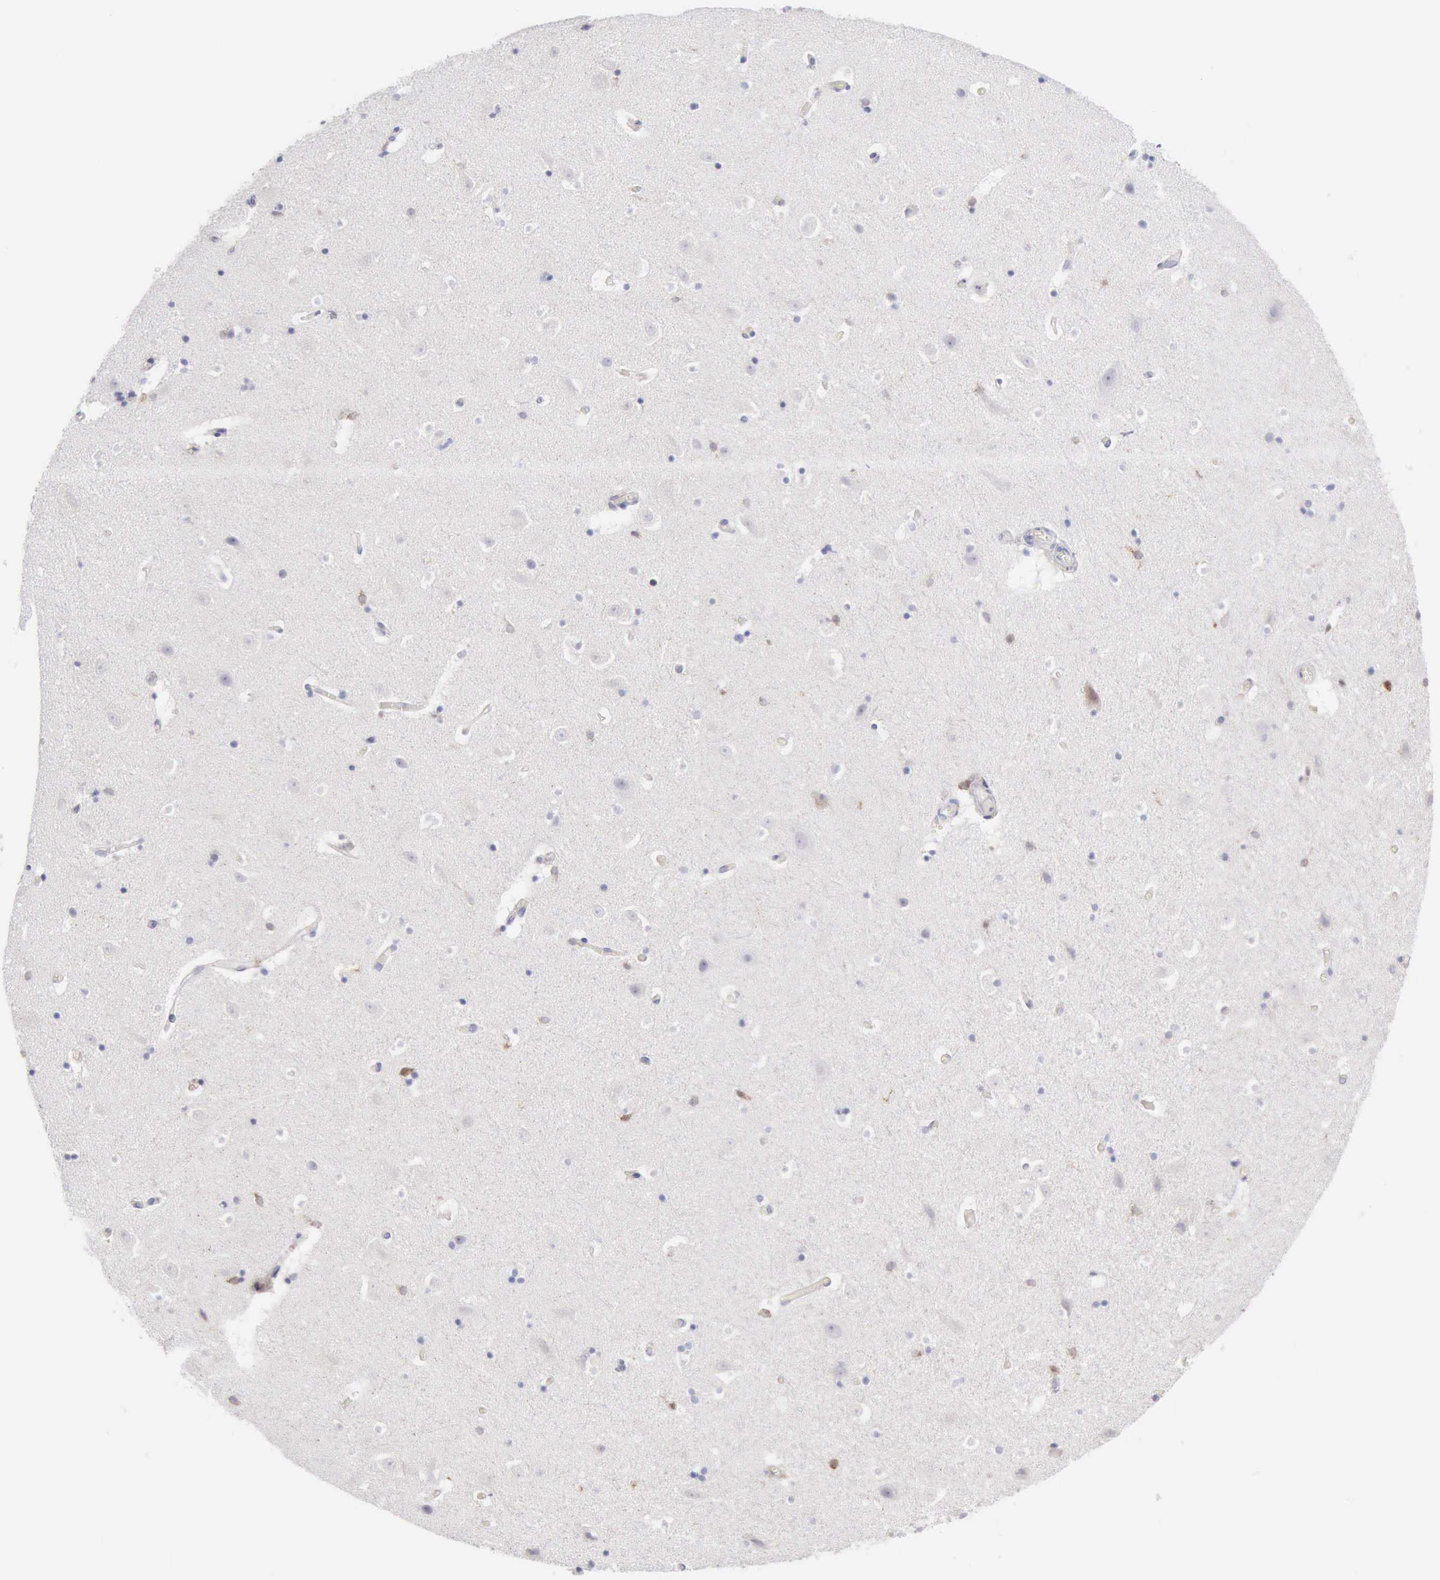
{"staining": {"intensity": "weak", "quantity": "<25%", "location": "cytoplasmic/membranous,nuclear"}, "tissue": "hippocampus", "cell_type": "Glial cells", "image_type": "normal", "snomed": [{"axis": "morphology", "description": "Normal tissue, NOS"}, {"axis": "topography", "description": "Hippocampus"}], "caption": "Immunohistochemistry photomicrograph of unremarkable hippocampus stained for a protein (brown), which demonstrates no staining in glial cells.", "gene": "SASH3", "patient": {"sex": "male", "age": 45}}